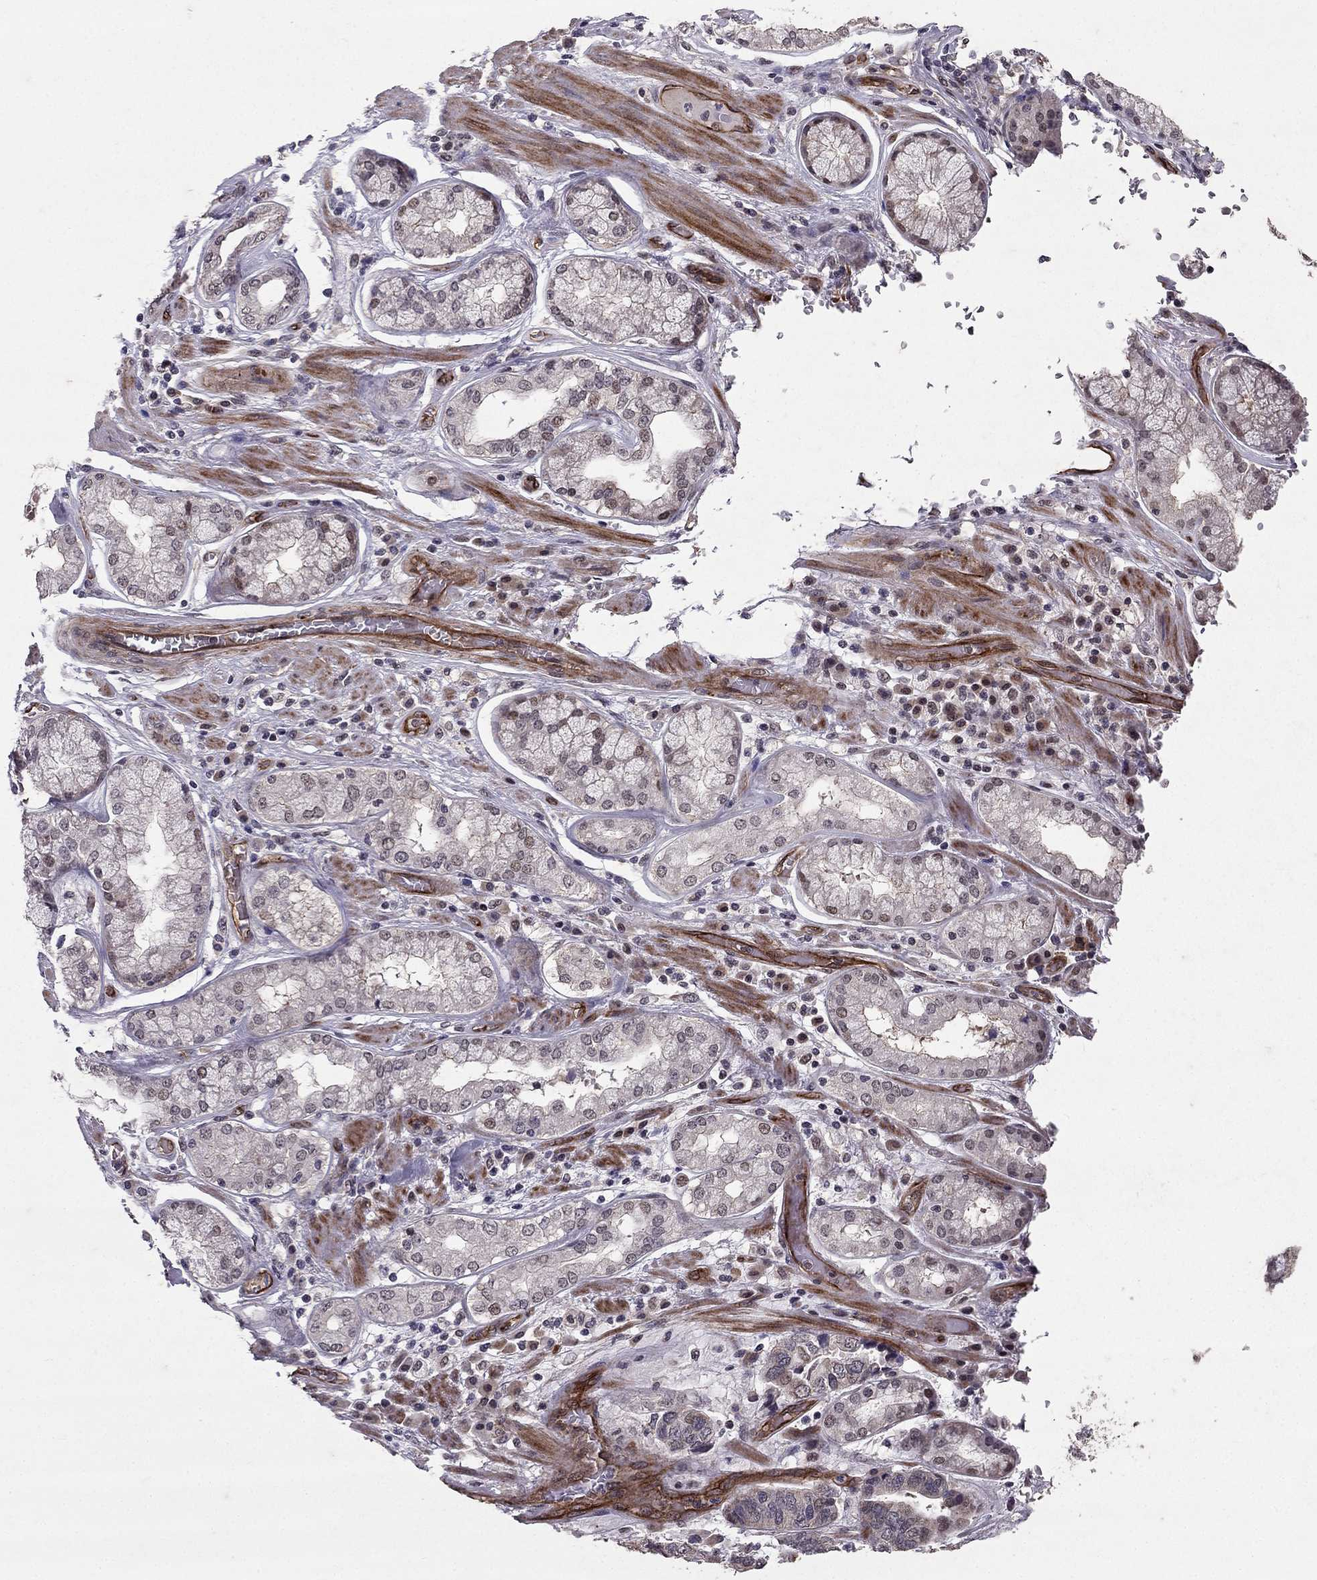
{"staining": {"intensity": "negative", "quantity": "none", "location": "none"}, "tissue": "stomach cancer", "cell_type": "Tumor cells", "image_type": "cancer", "snomed": [{"axis": "morphology", "description": "Adenocarcinoma, NOS"}, {"axis": "topography", "description": "Stomach, lower"}], "caption": "Stomach adenocarcinoma was stained to show a protein in brown. There is no significant staining in tumor cells.", "gene": "RASIP1", "patient": {"sex": "female", "age": 76}}